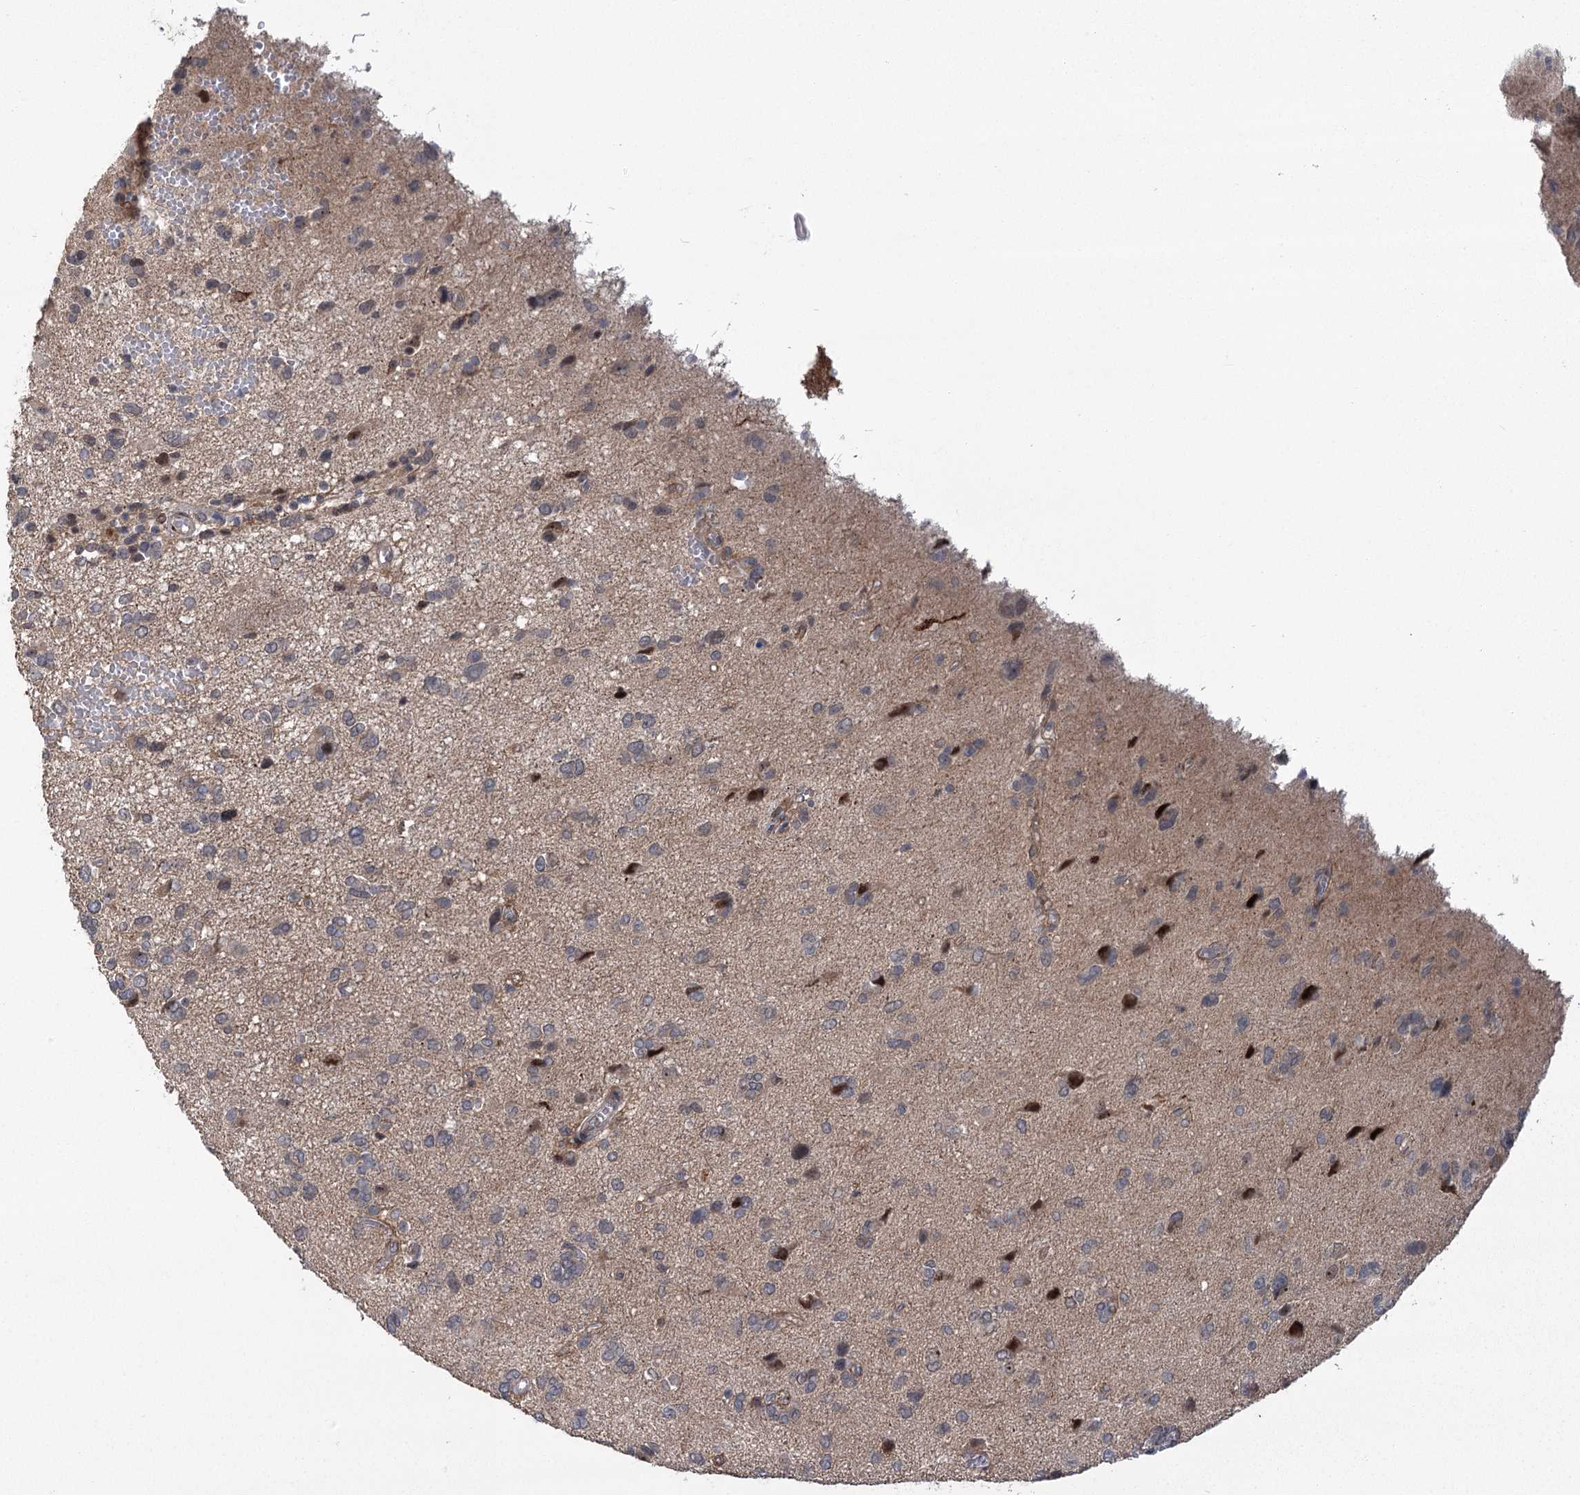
{"staining": {"intensity": "negative", "quantity": "none", "location": "none"}, "tissue": "glioma", "cell_type": "Tumor cells", "image_type": "cancer", "snomed": [{"axis": "morphology", "description": "Glioma, malignant, High grade"}, {"axis": "topography", "description": "Brain"}], "caption": "Immunohistochemical staining of human malignant high-grade glioma displays no significant expression in tumor cells.", "gene": "PARM1", "patient": {"sex": "female", "age": 59}}